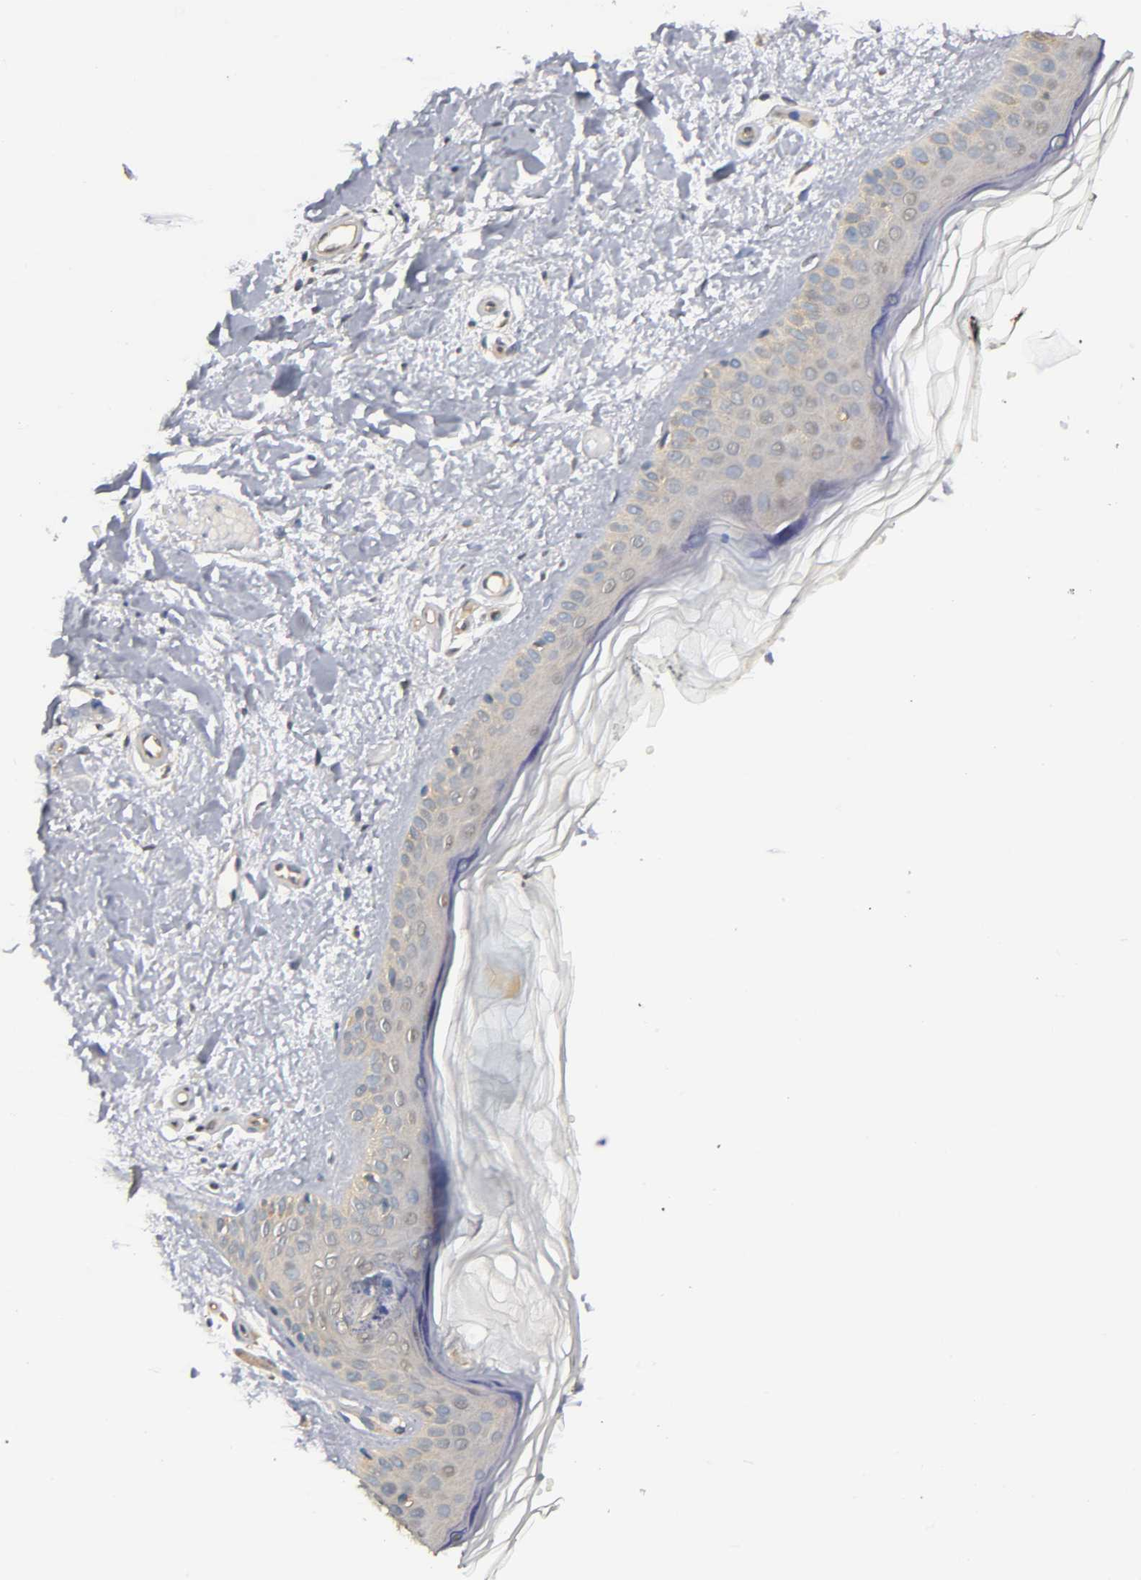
{"staining": {"intensity": "negative", "quantity": "none", "location": "none"}, "tissue": "skin", "cell_type": "Fibroblasts", "image_type": "normal", "snomed": [{"axis": "morphology", "description": "Normal tissue, NOS"}, {"axis": "topography", "description": "Skin"}], "caption": "The photomicrograph displays no significant staining in fibroblasts of skin. (DAB immunohistochemistry visualized using brightfield microscopy, high magnification).", "gene": "PDE5A", "patient": {"sex": "female", "age": 19}}